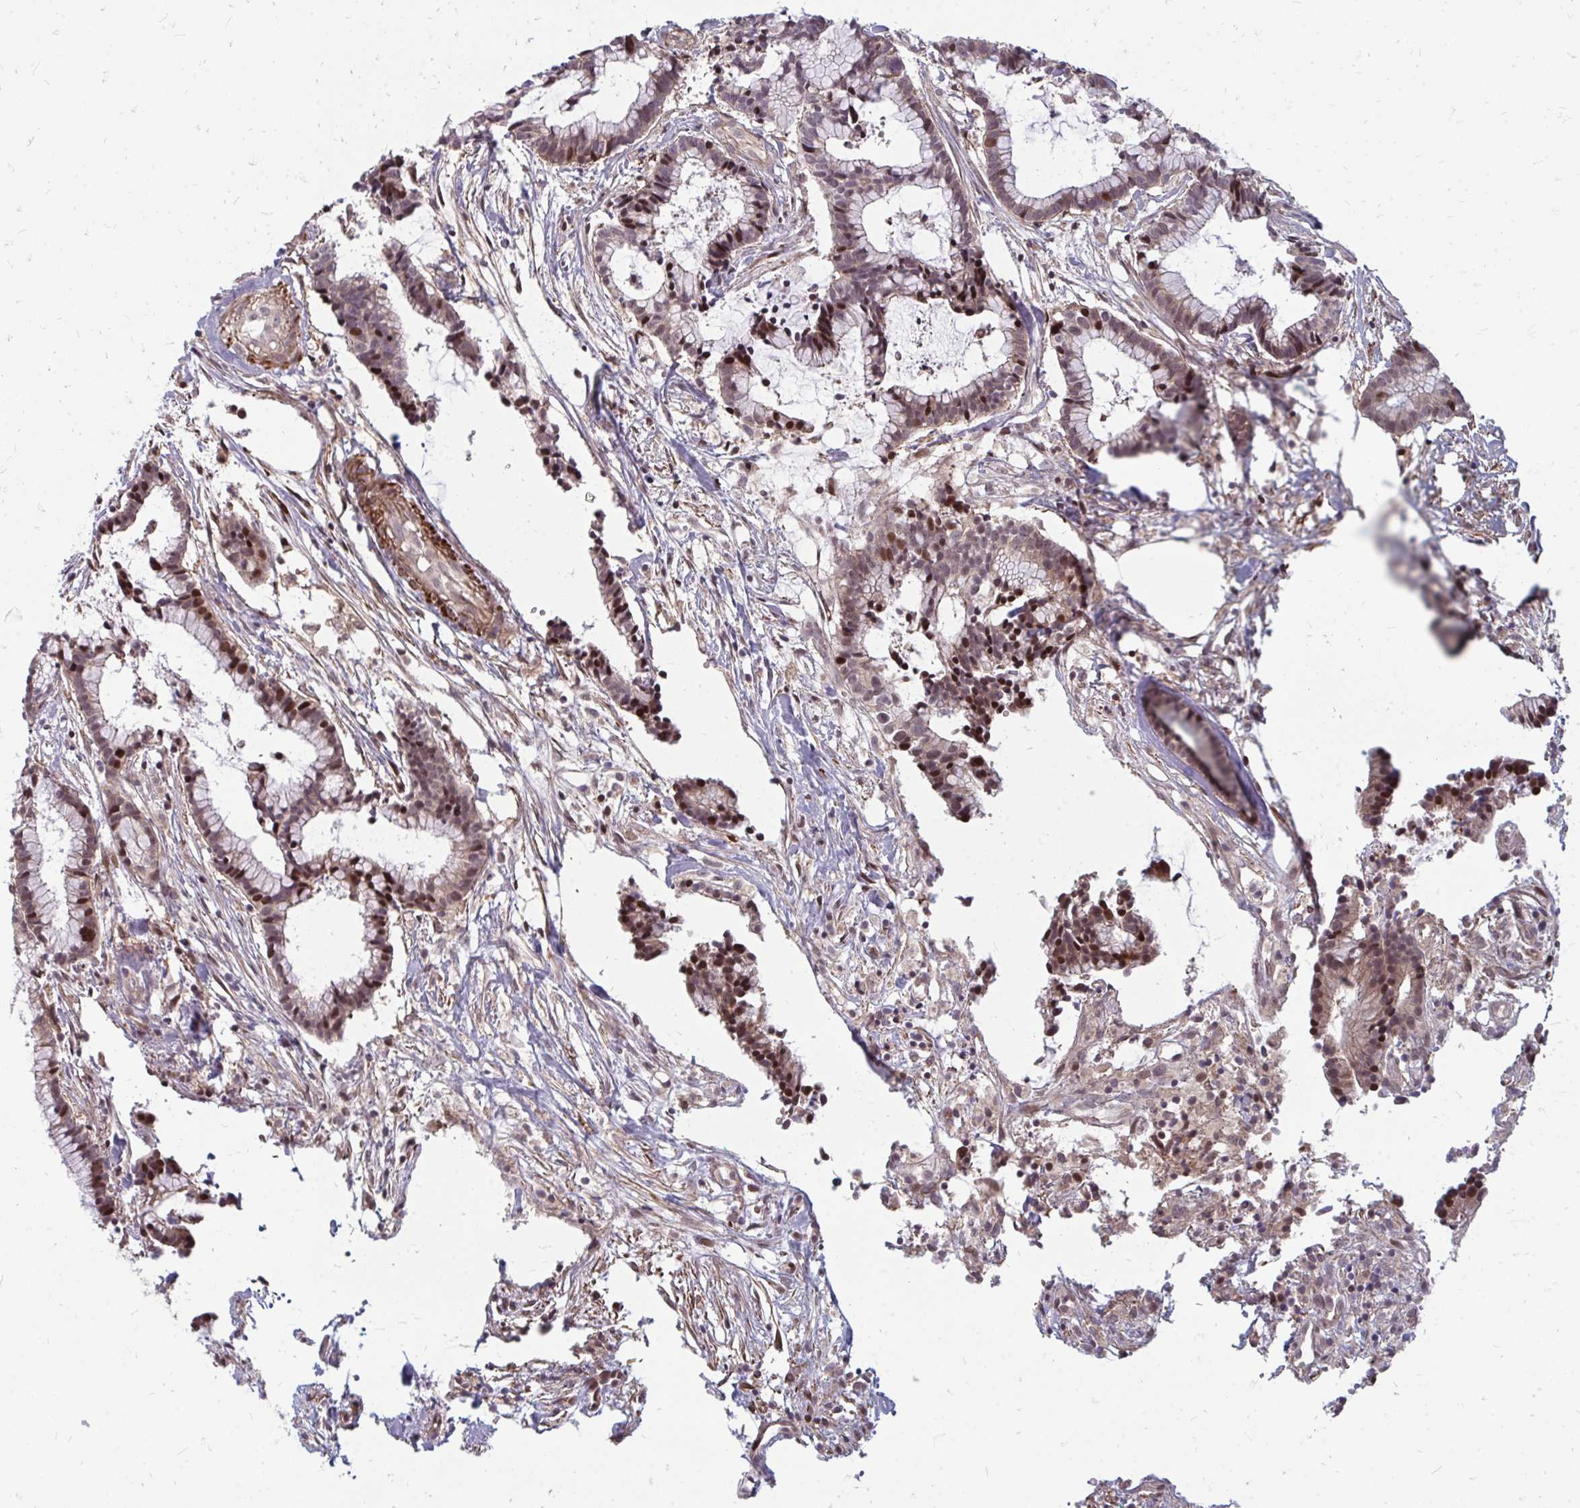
{"staining": {"intensity": "moderate", "quantity": ">75%", "location": "cytoplasmic/membranous,nuclear"}, "tissue": "colorectal cancer", "cell_type": "Tumor cells", "image_type": "cancer", "snomed": [{"axis": "morphology", "description": "Adenocarcinoma, NOS"}, {"axis": "topography", "description": "Colon"}], "caption": "High-magnification brightfield microscopy of colorectal adenocarcinoma stained with DAB (3,3'-diaminobenzidine) (brown) and counterstained with hematoxylin (blue). tumor cells exhibit moderate cytoplasmic/membranous and nuclear positivity is present in approximately>75% of cells. Nuclei are stained in blue.", "gene": "ZNF285", "patient": {"sex": "female", "age": 78}}